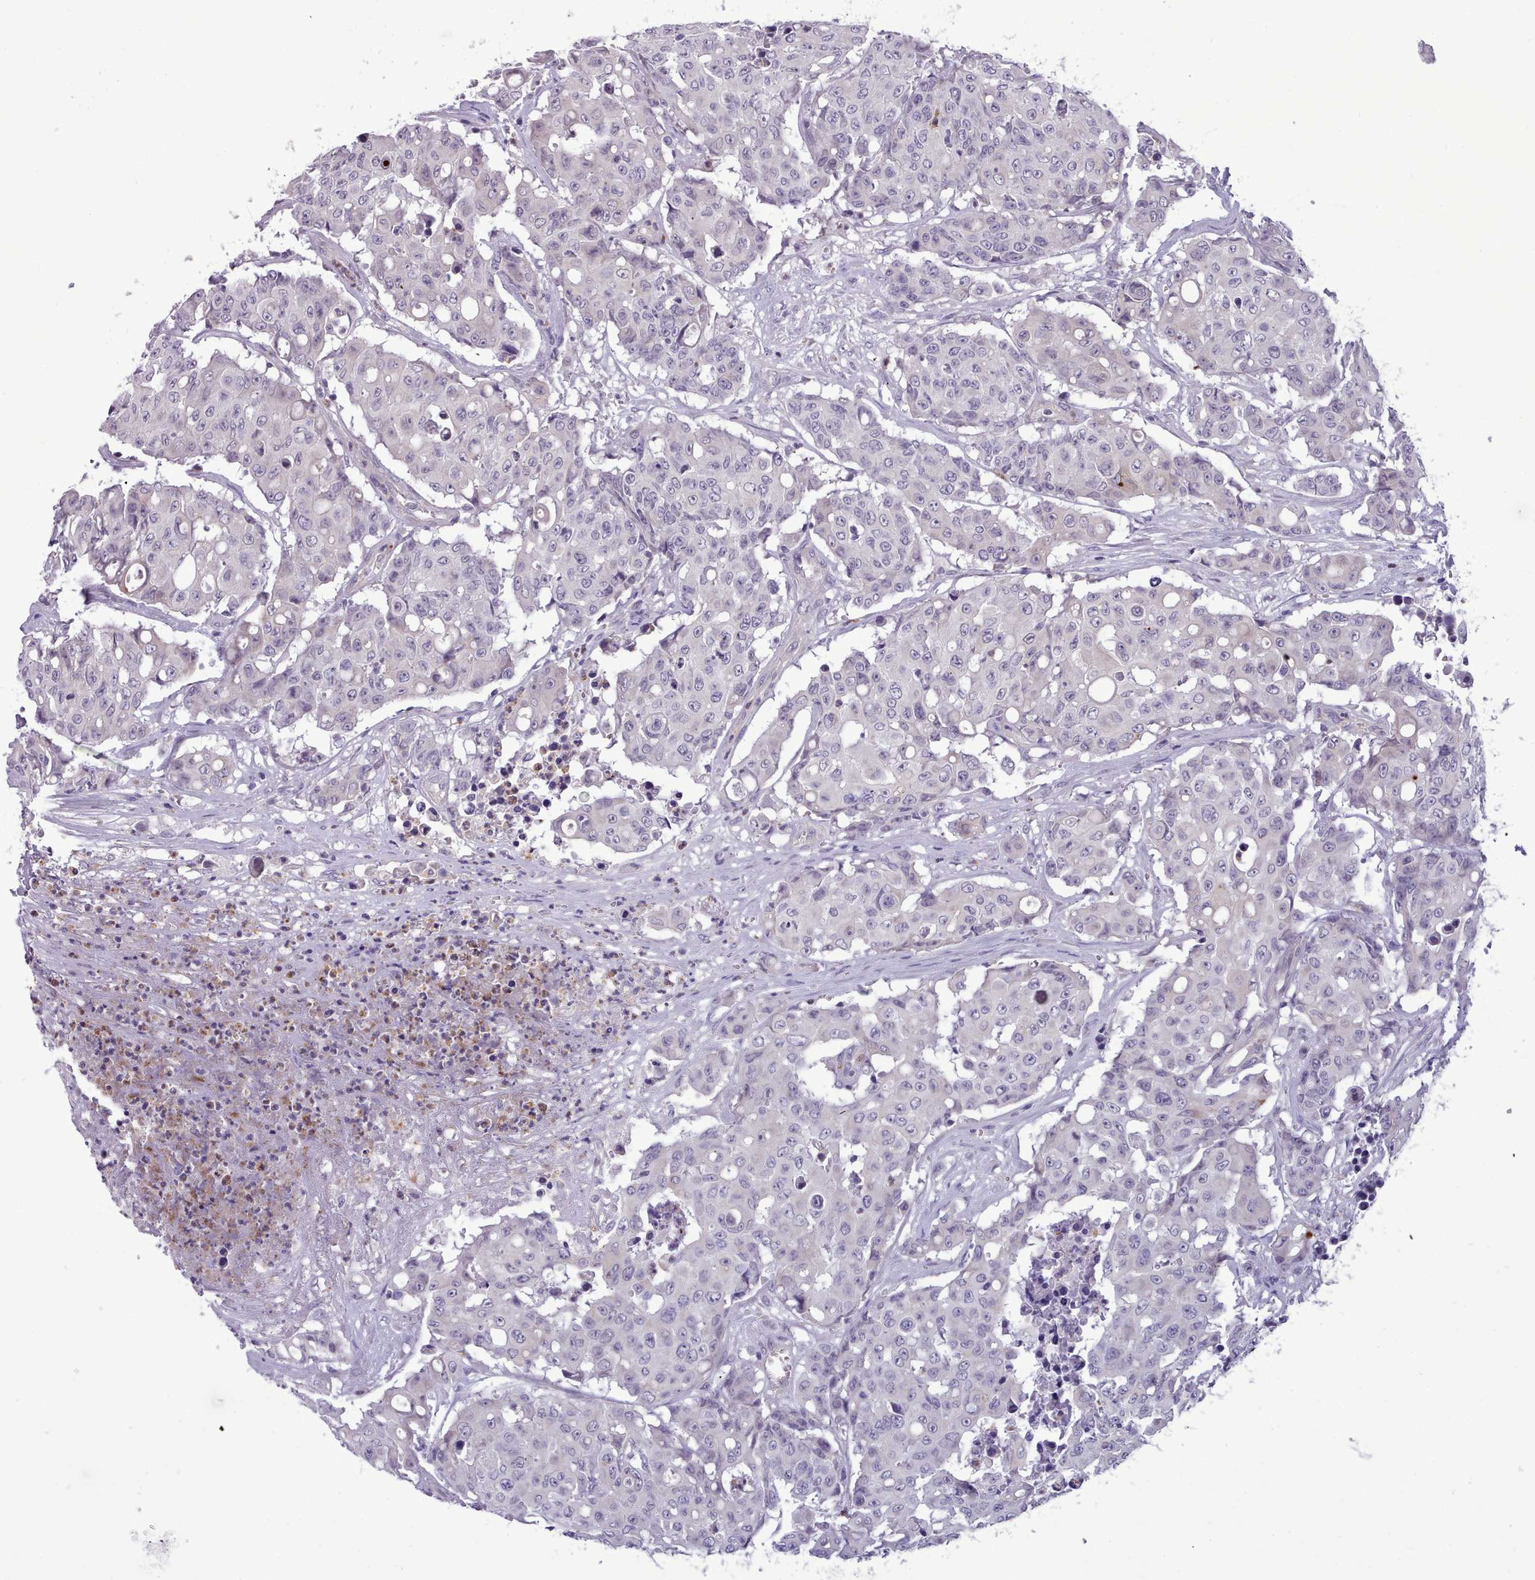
{"staining": {"intensity": "negative", "quantity": "none", "location": "none"}, "tissue": "colorectal cancer", "cell_type": "Tumor cells", "image_type": "cancer", "snomed": [{"axis": "morphology", "description": "Adenocarcinoma, NOS"}, {"axis": "topography", "description": "Colon"}], "caption": "IHC micrograph of colorectal cancer stained for a protein (brown), which reveals no expression in tumor cells.", "gene": "KCTD16", "patient": {"sex": "male", "age": 51}}